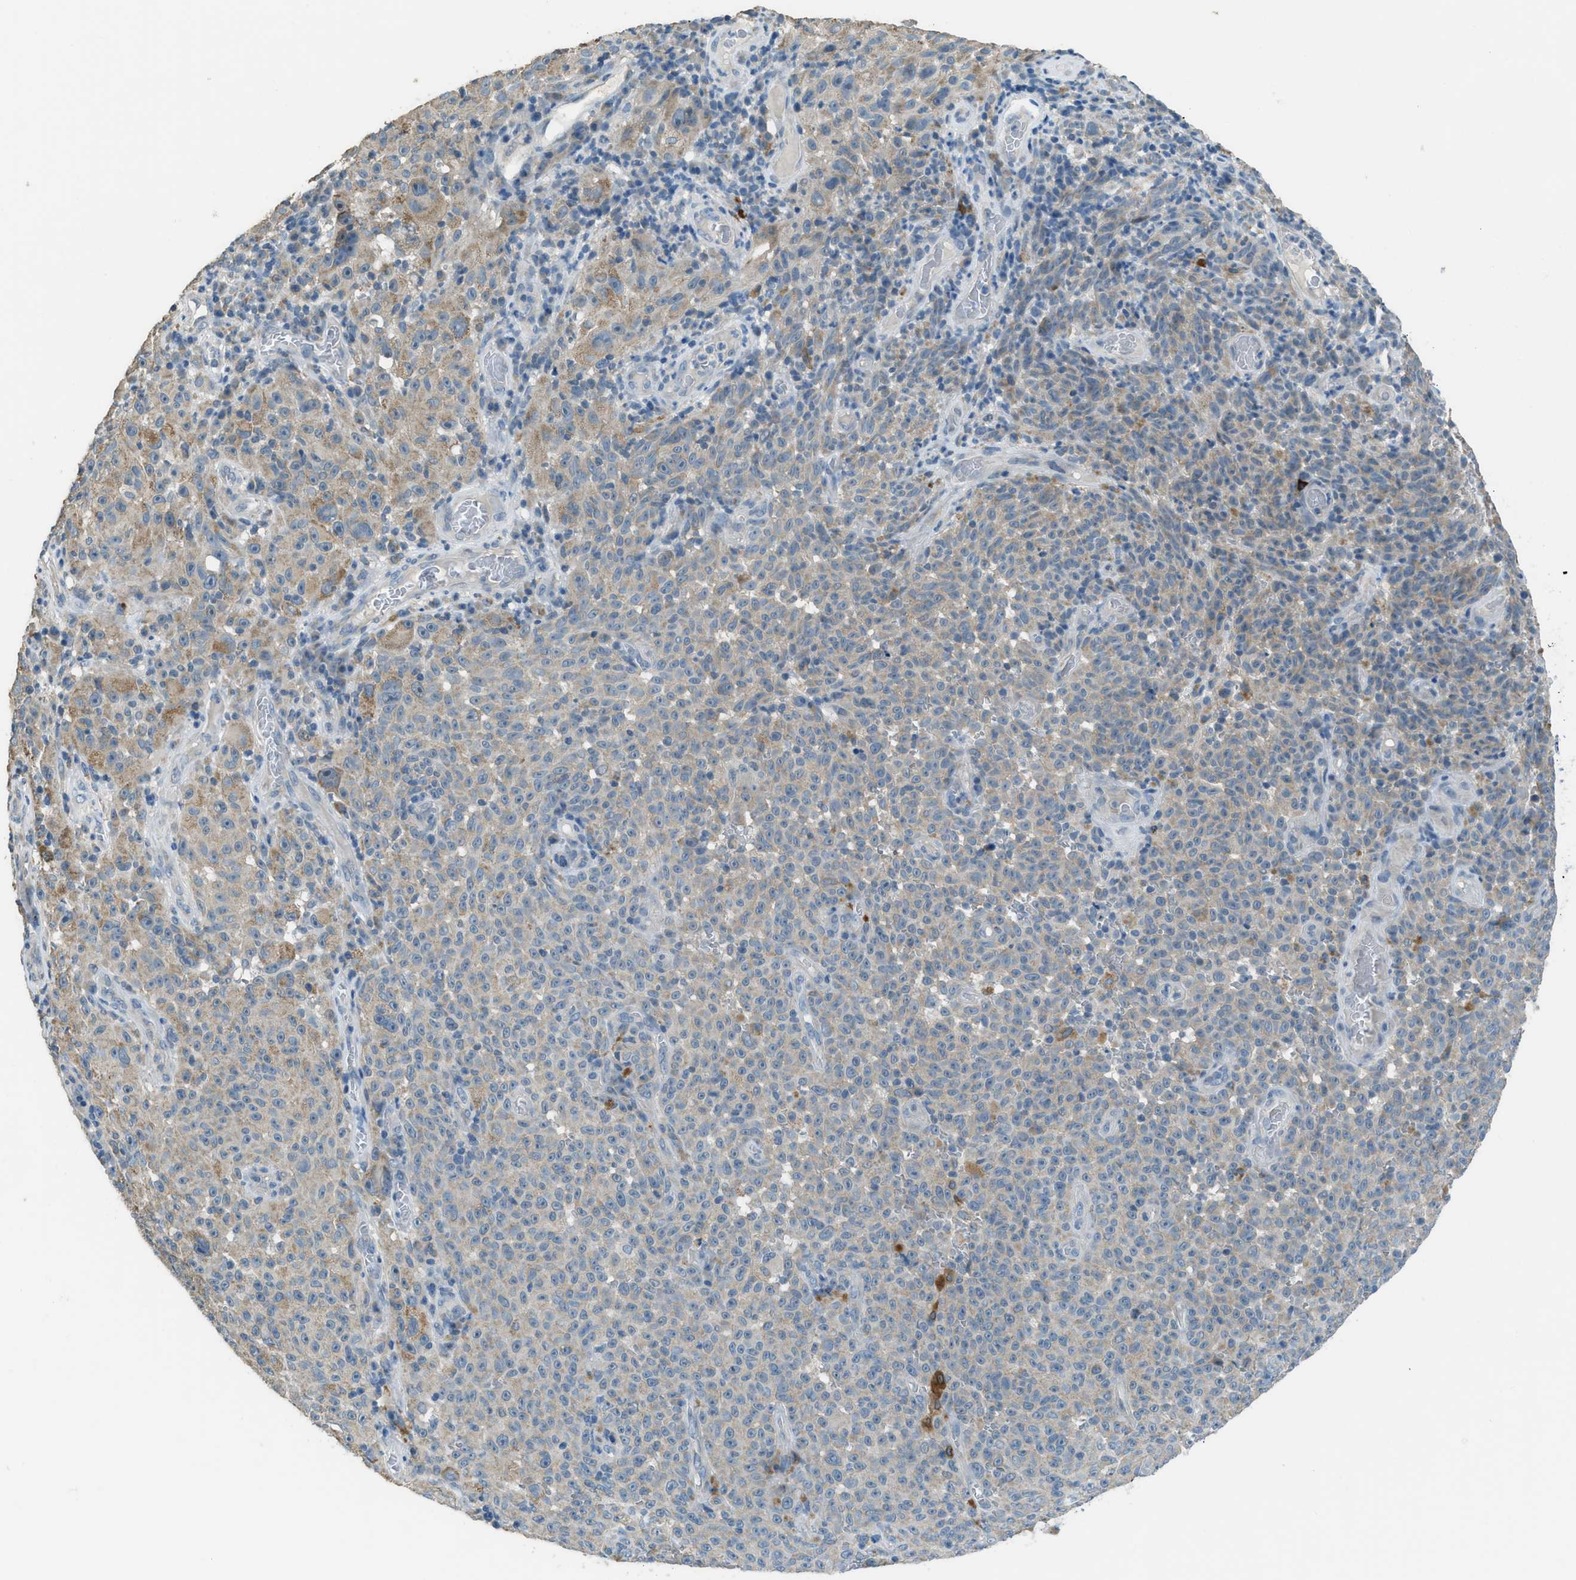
{"staining": {"intensity": "weak", "quantity": ">75%", "location": "cytoplasmic/membranous"}, "tissue": "melanoma", "cell_type": "Tumor cells", "image_type": "cancer", "snomed": [{"axis": "morphology", "description": "Malignant melanoma, NOS"}, {"axis": "topography", "description": "Skin"}], "caption": "Protein analysis of melanoma tissue exhibits weak cytoplasmic/membranous expression in approximately >75% of tumor cells. The protein is shown in brown color, while the nuclei are stained blue.", "gene": "TIMD4", "patient": {"sex": "female", "age": 82}}